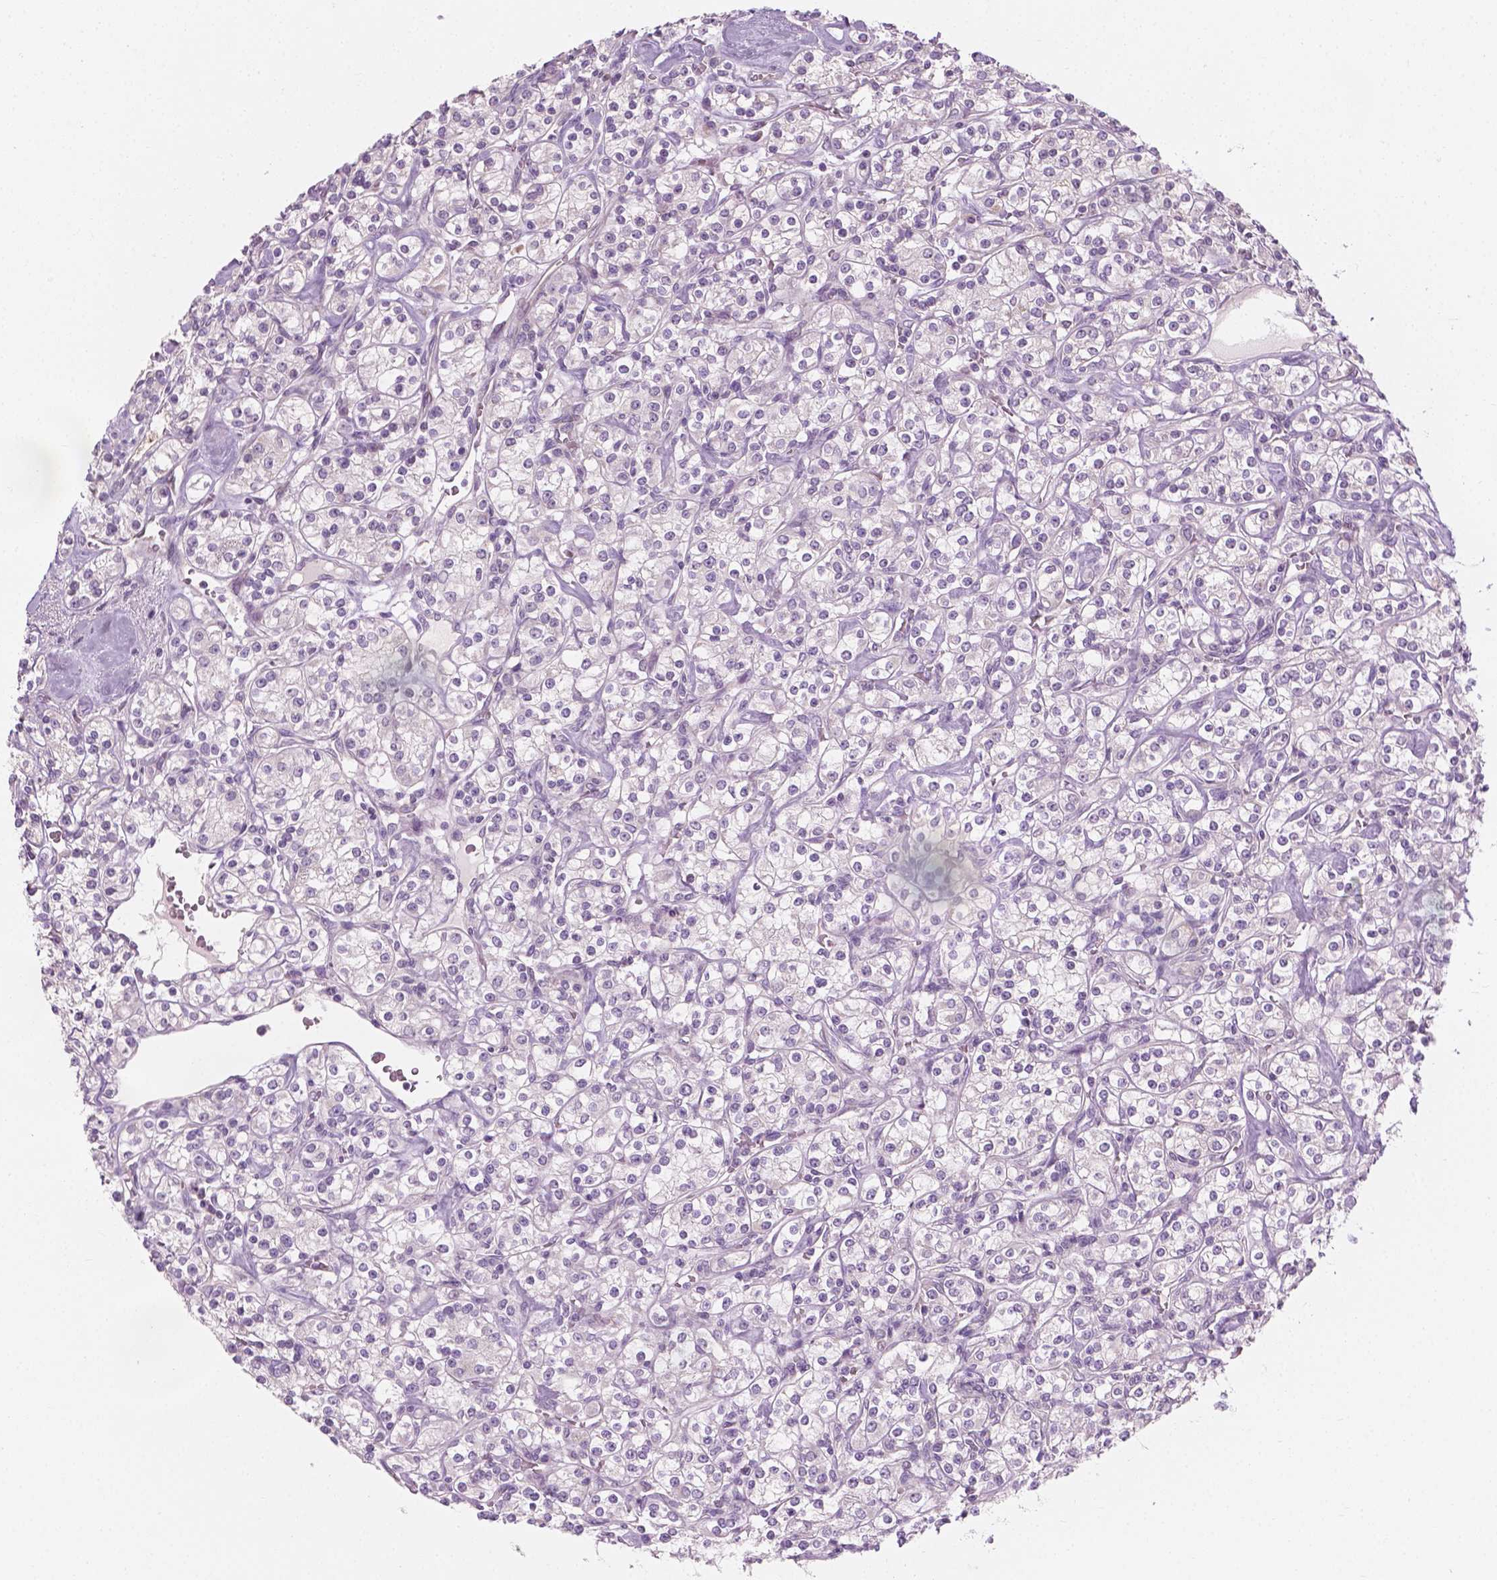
{"staining": {"intensity": "negative", "quantity": "none", "location": "none"}, "tissue": "renal cancer", "cell_type": "Tumor cells", "image_type": "cancer", "snomed": [{"axis": "morphology", "description": "Adenocarcinoma, NOS"}, {"axis": "topography", "description": "Kidney"}], "caption": "High power microscopy micrograph of an immunohistochemistry (IHC) histopathology image of renal cancer, revealing no significant staining in tumor cells. The staining was performed using DAB (3,3'-diaminobenzidine) to visualize the protein expression in brown, while the nuclei were stained in blue with hematoxylin (Magnification: 20x).", "gene": "CFAP126", "patient": {"sex": "male", "age": 77}}